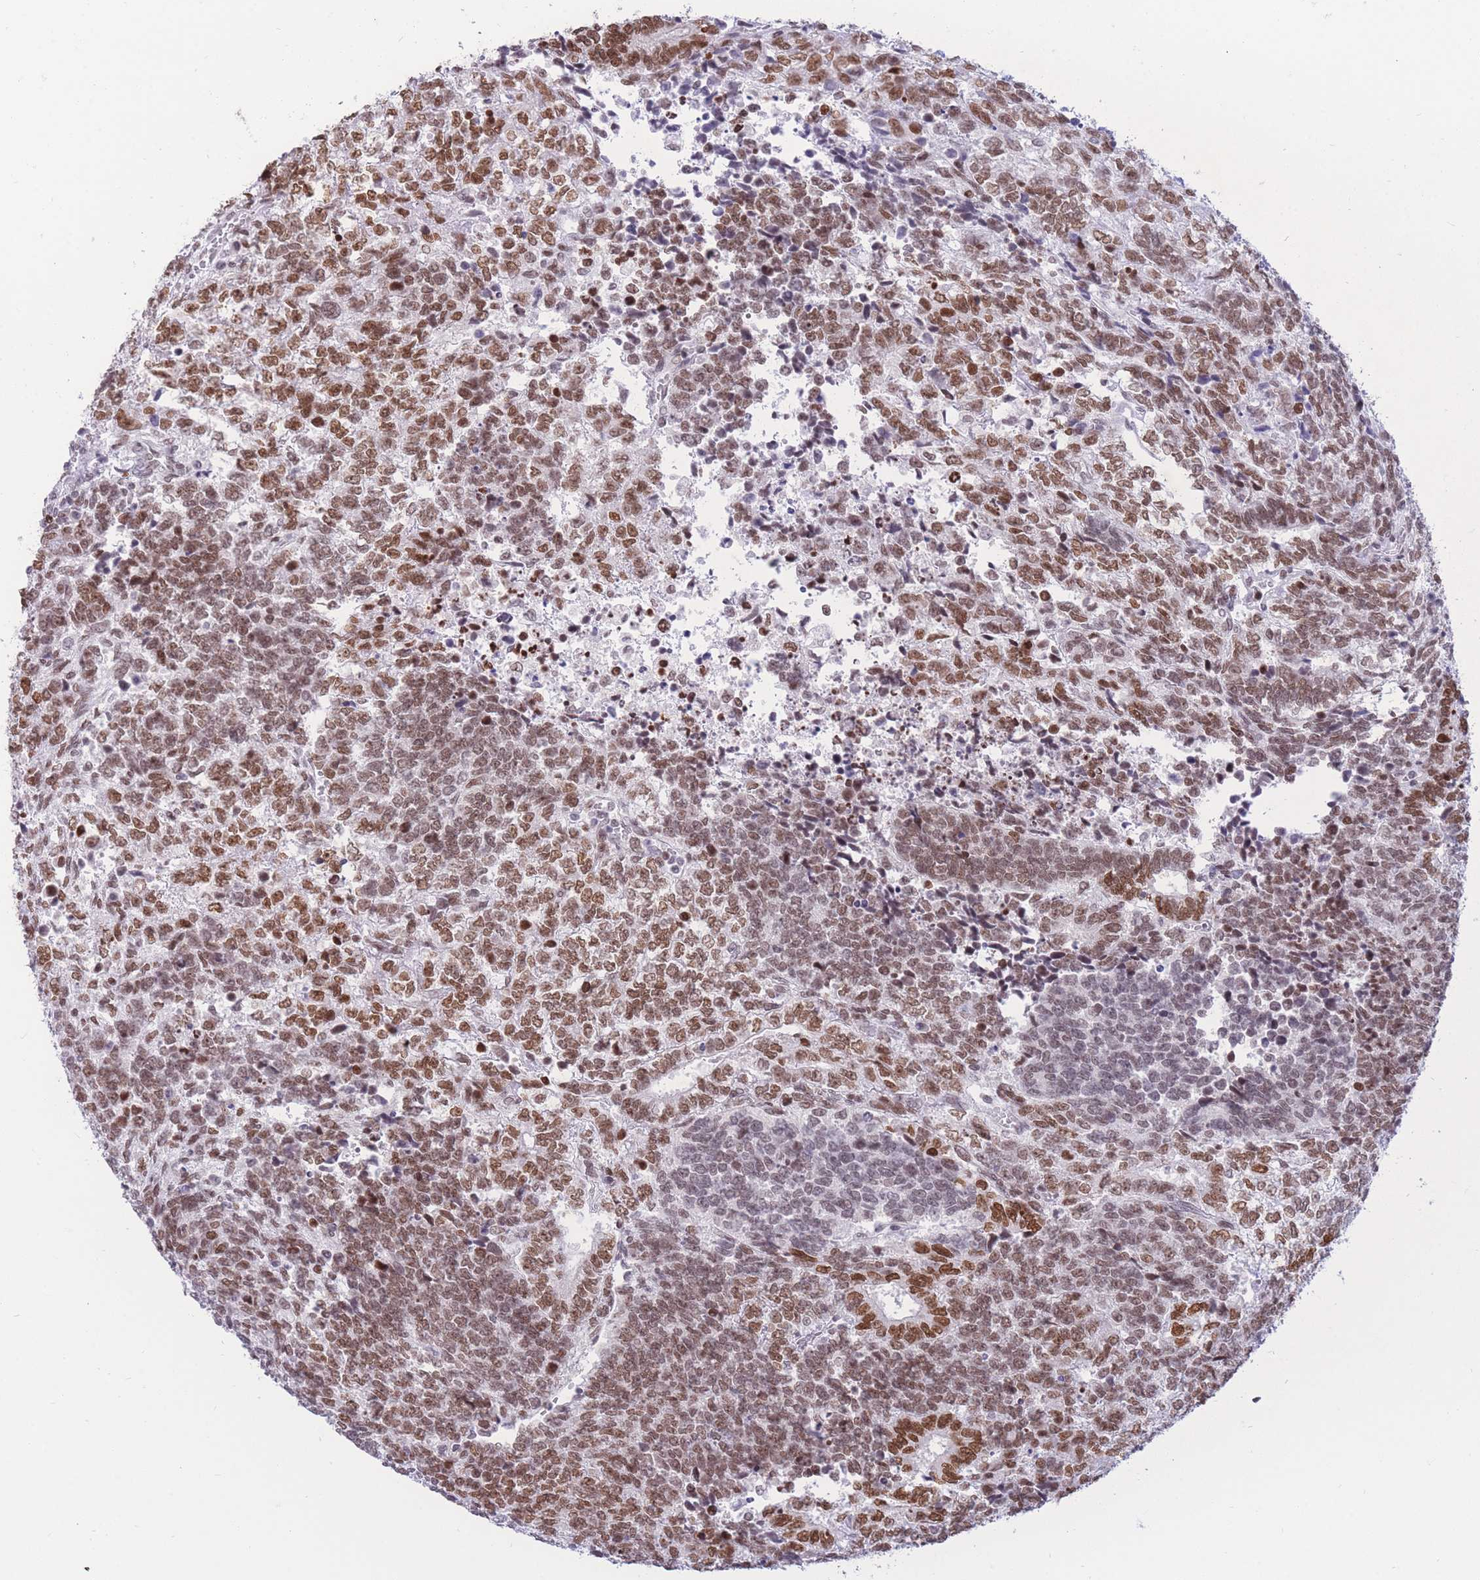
{"staining": {"intensity": "moderate", "quantity": ">75%", "location": "nuclear"}, "tissue": "testis cancer", "cell_type": "Tumor cells", "image_type": "cancer", "snomed": [{"axis": "morphology", "description": "Carcinoma, Embryonal, NOS"}, {"axis": "topography", "description": "Testis"}], "caption": "Human testis embryonal carcinoma stained with a brown dye exhibits moderate nuclear positive expression in approximately >75% of tumor cells.", "gene": "HMGN1", "patient": {"sex": "male", "age": 23}}